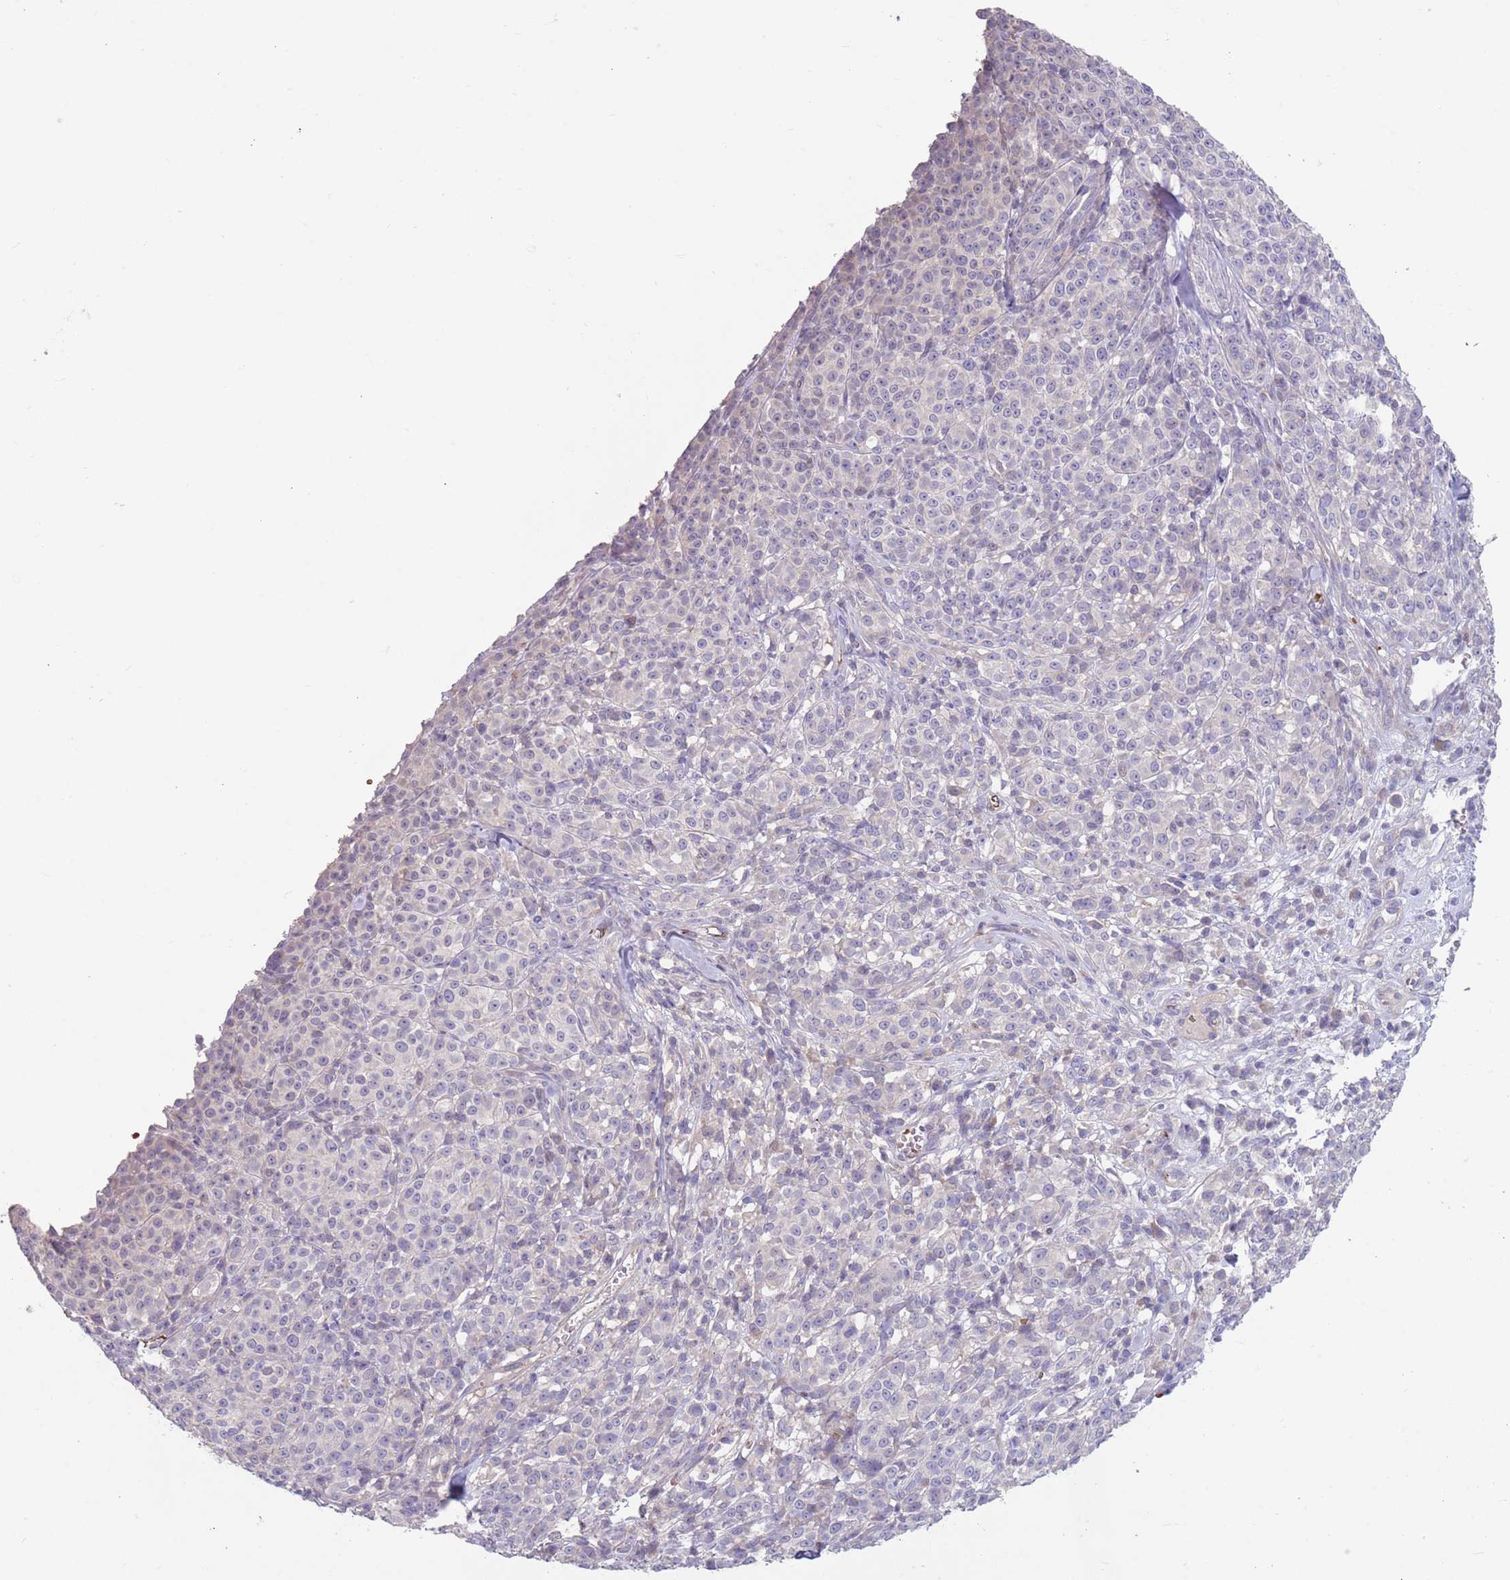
{"staining": {"intensity": "negative", "quantity": "none", "location": "none"}, "tissue": "melanoma", "cell_type": "Tumor cells", "image_type": "cancer", "snomed": [{"axis": "morphology", "description": "Normal tissue, NOS"}, {"axis": "morphology", "description": "Malignant melanoma, NOS"}, {"axis": "topography", "description": "Skin"}], "caption": "Tumor cells show no significant staining in malignant melanoma. Nuclei are stained in blue.", "gene": "ZNF14", "patient": {"sex": "female", "age": 34}}